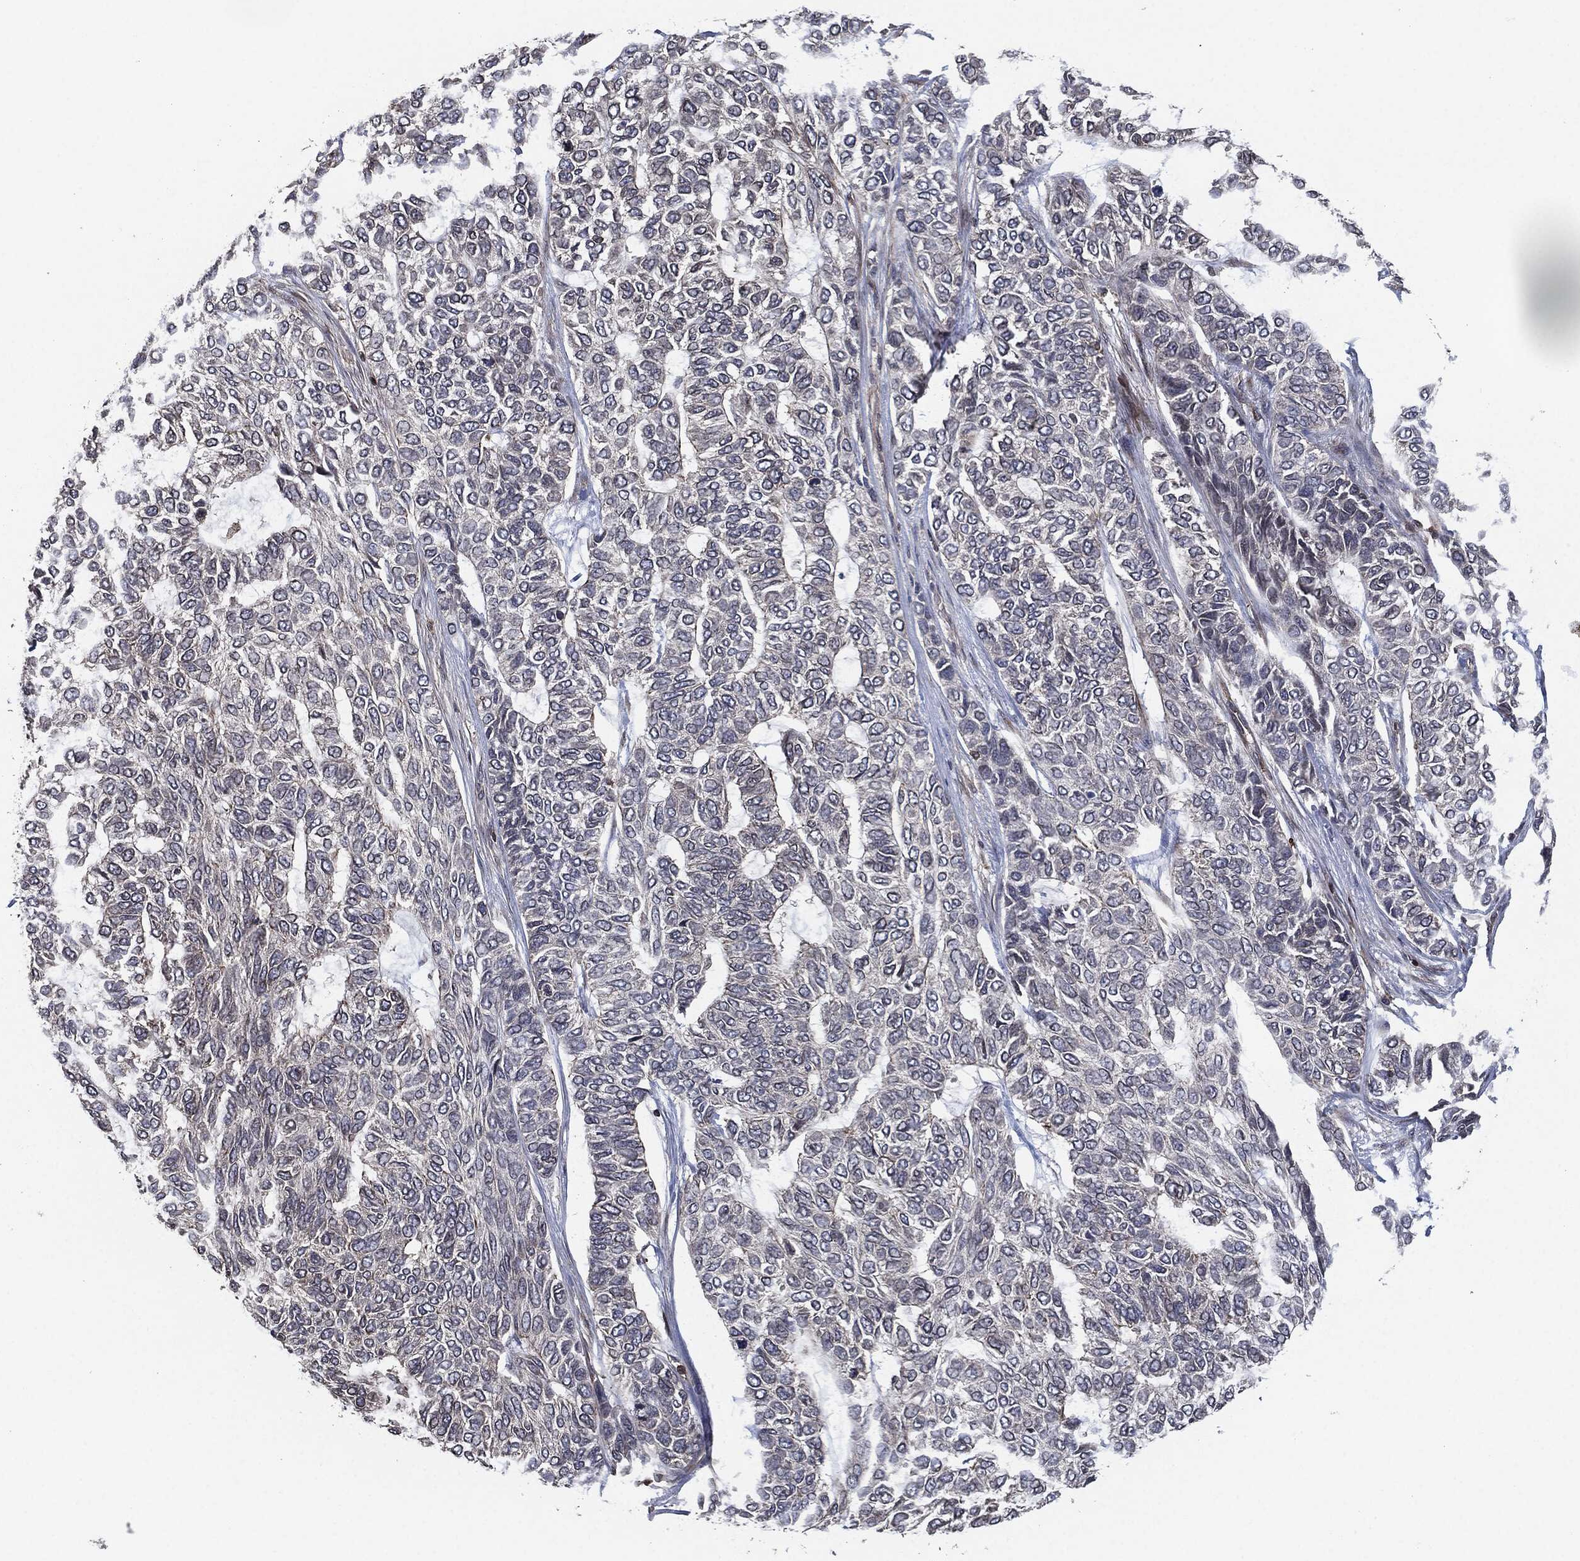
{"staining": {"intensity": "negative", "quantity": "none", "location": "none"}, "tissue": "skin cancer", "cell_type": "Tumor cells", "image_type": "cancer", "snomed": [{"axis": "morphology", "description": "Basal cell carcinoma"}, {"axis": "topography", "description": "Skin"}], "caption": "The image displays no staining of tumor cells in skin cancer.", "gene": "UBR1", "patient": {"sex": "female", "age": 65}}